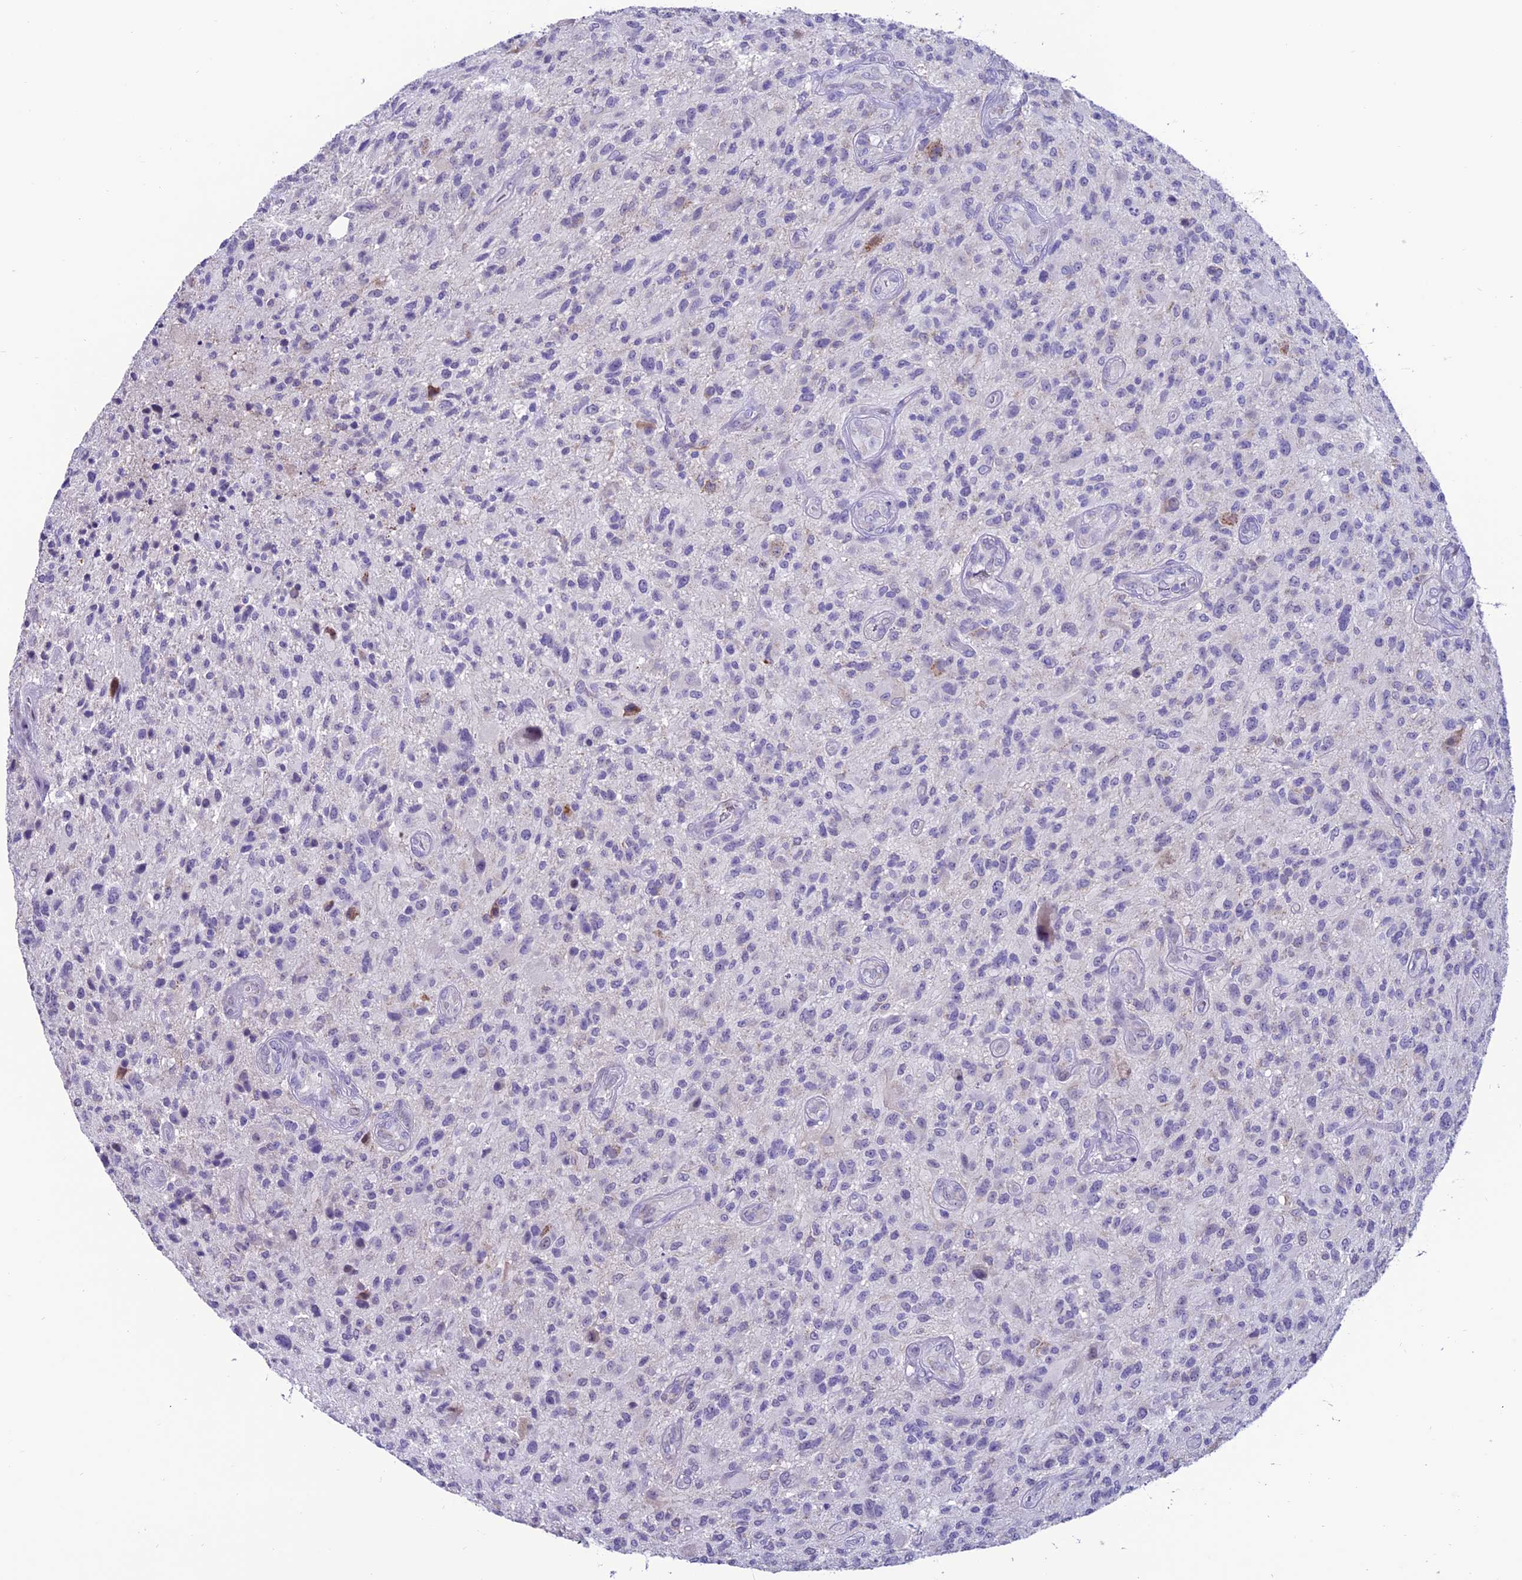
{"staining": {"intensity": "negative", "quantity": "none", "location": "none"}, "tissue": "glioma", "cell_type": "Tumor cells", "image_type": "cancer", "snomed": [{"axis": "morphology", "description": "Glioma, malignant, High grade"}, {"axis": "topography", "description": "Brain"}], "caption": "Malignant glioma (high-grade) was stained to show a protein in brown. There is no significant expression in tumor cells.", "gene": "SLC10A1", "patient": {"sex": "male", "age": 47}}